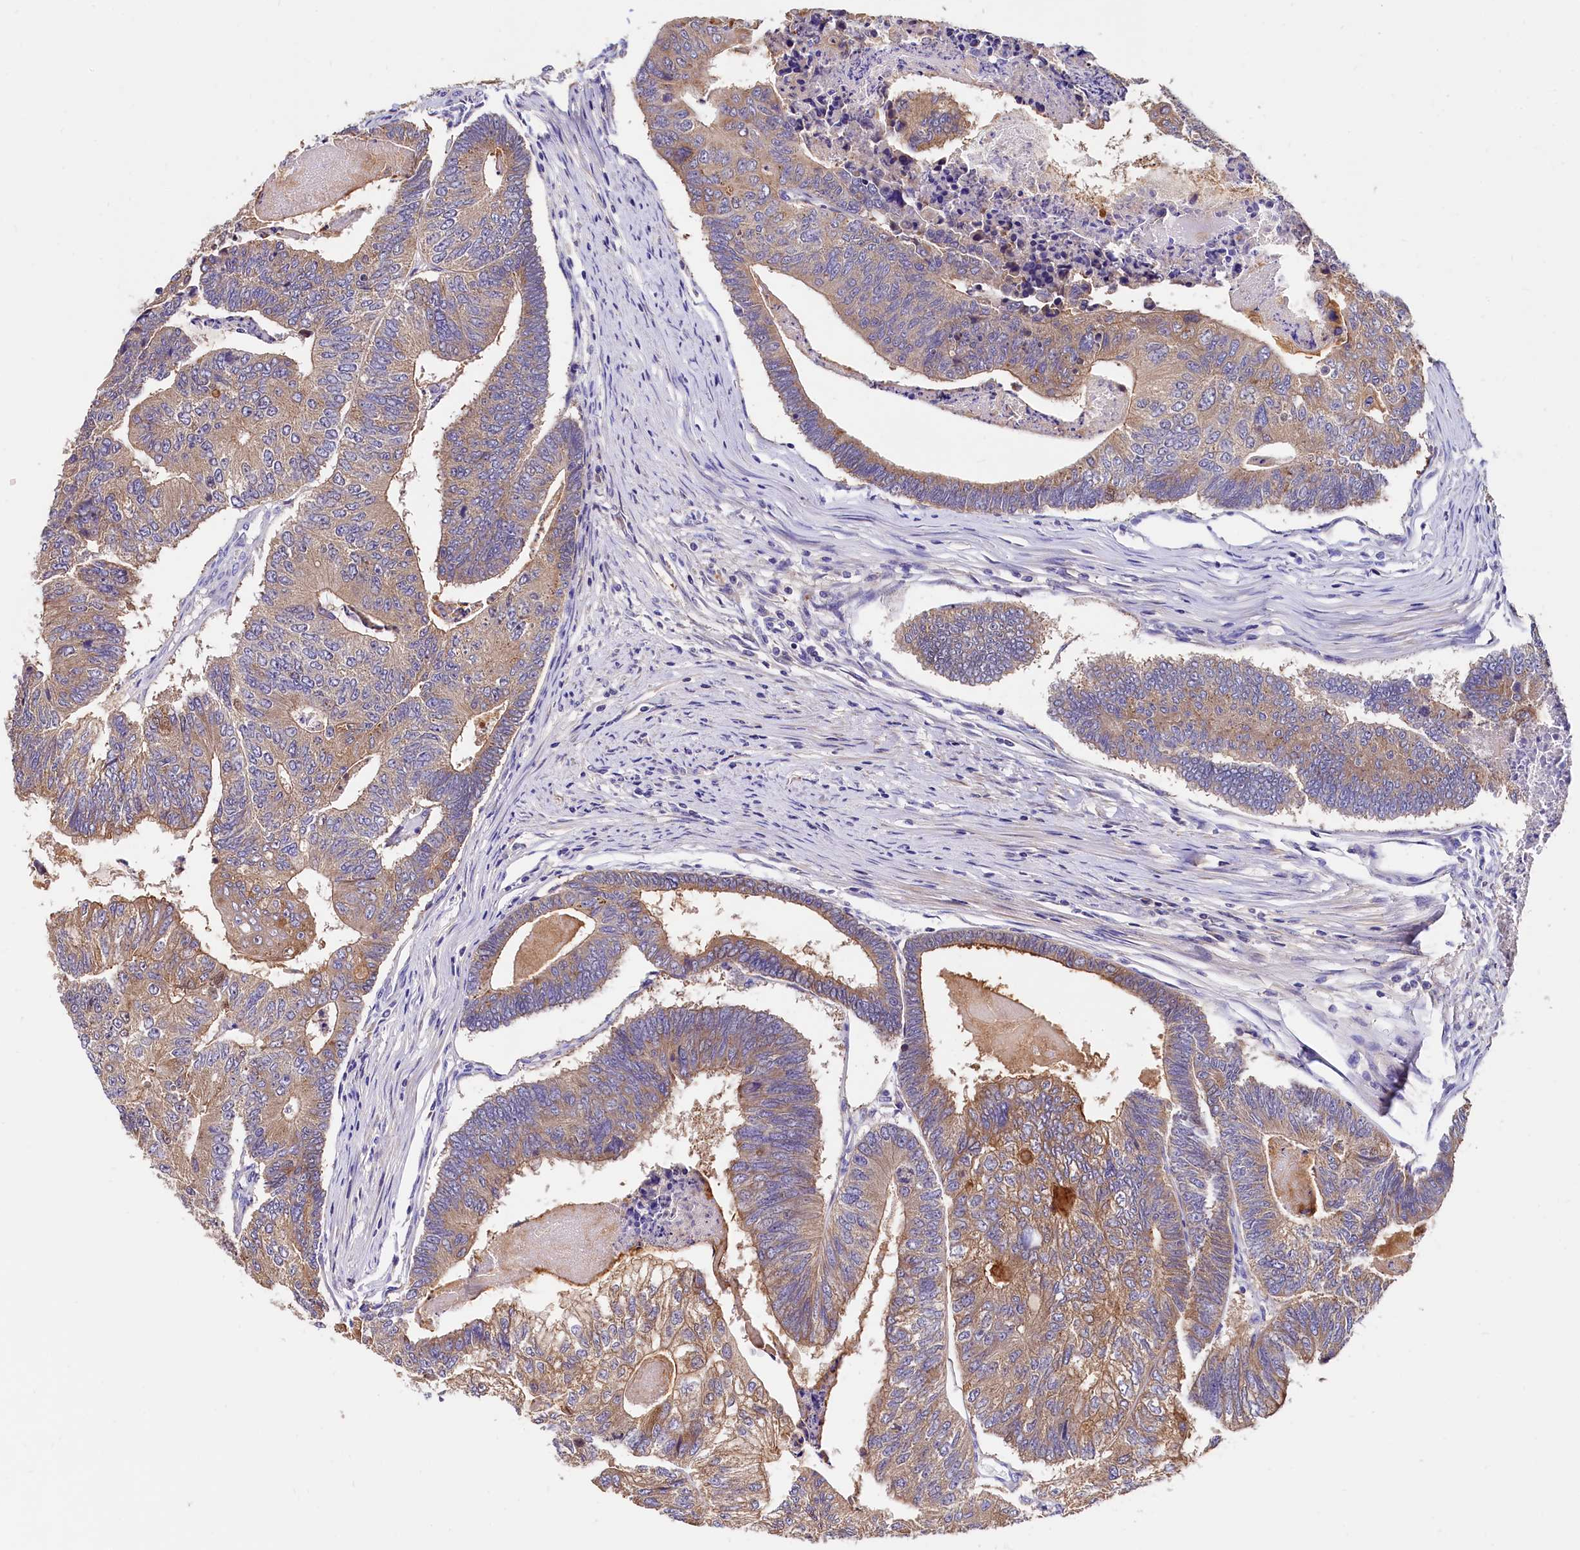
{"staining": {"intensity": "weak", "quantity": ">75%", "location": "cytoplasmic/membranous"}, "tissue": "colorectal cancer", "cell_type": "Tumor cells", "image_type": "cancer", "snomed": [{"axis": "morphology", "description": "Adenocarcinoma, NOS"}, {"axis": "topography", "description": "Colon"}], "caption": "Adenocarcinoma (colorectal) stained with a brown dye displays weak cytoplasmic/membranous positive staining in about >75% of tumor cells.", "gene": "EPS8L2", "patient": {"sex": "female", "age": 67}}